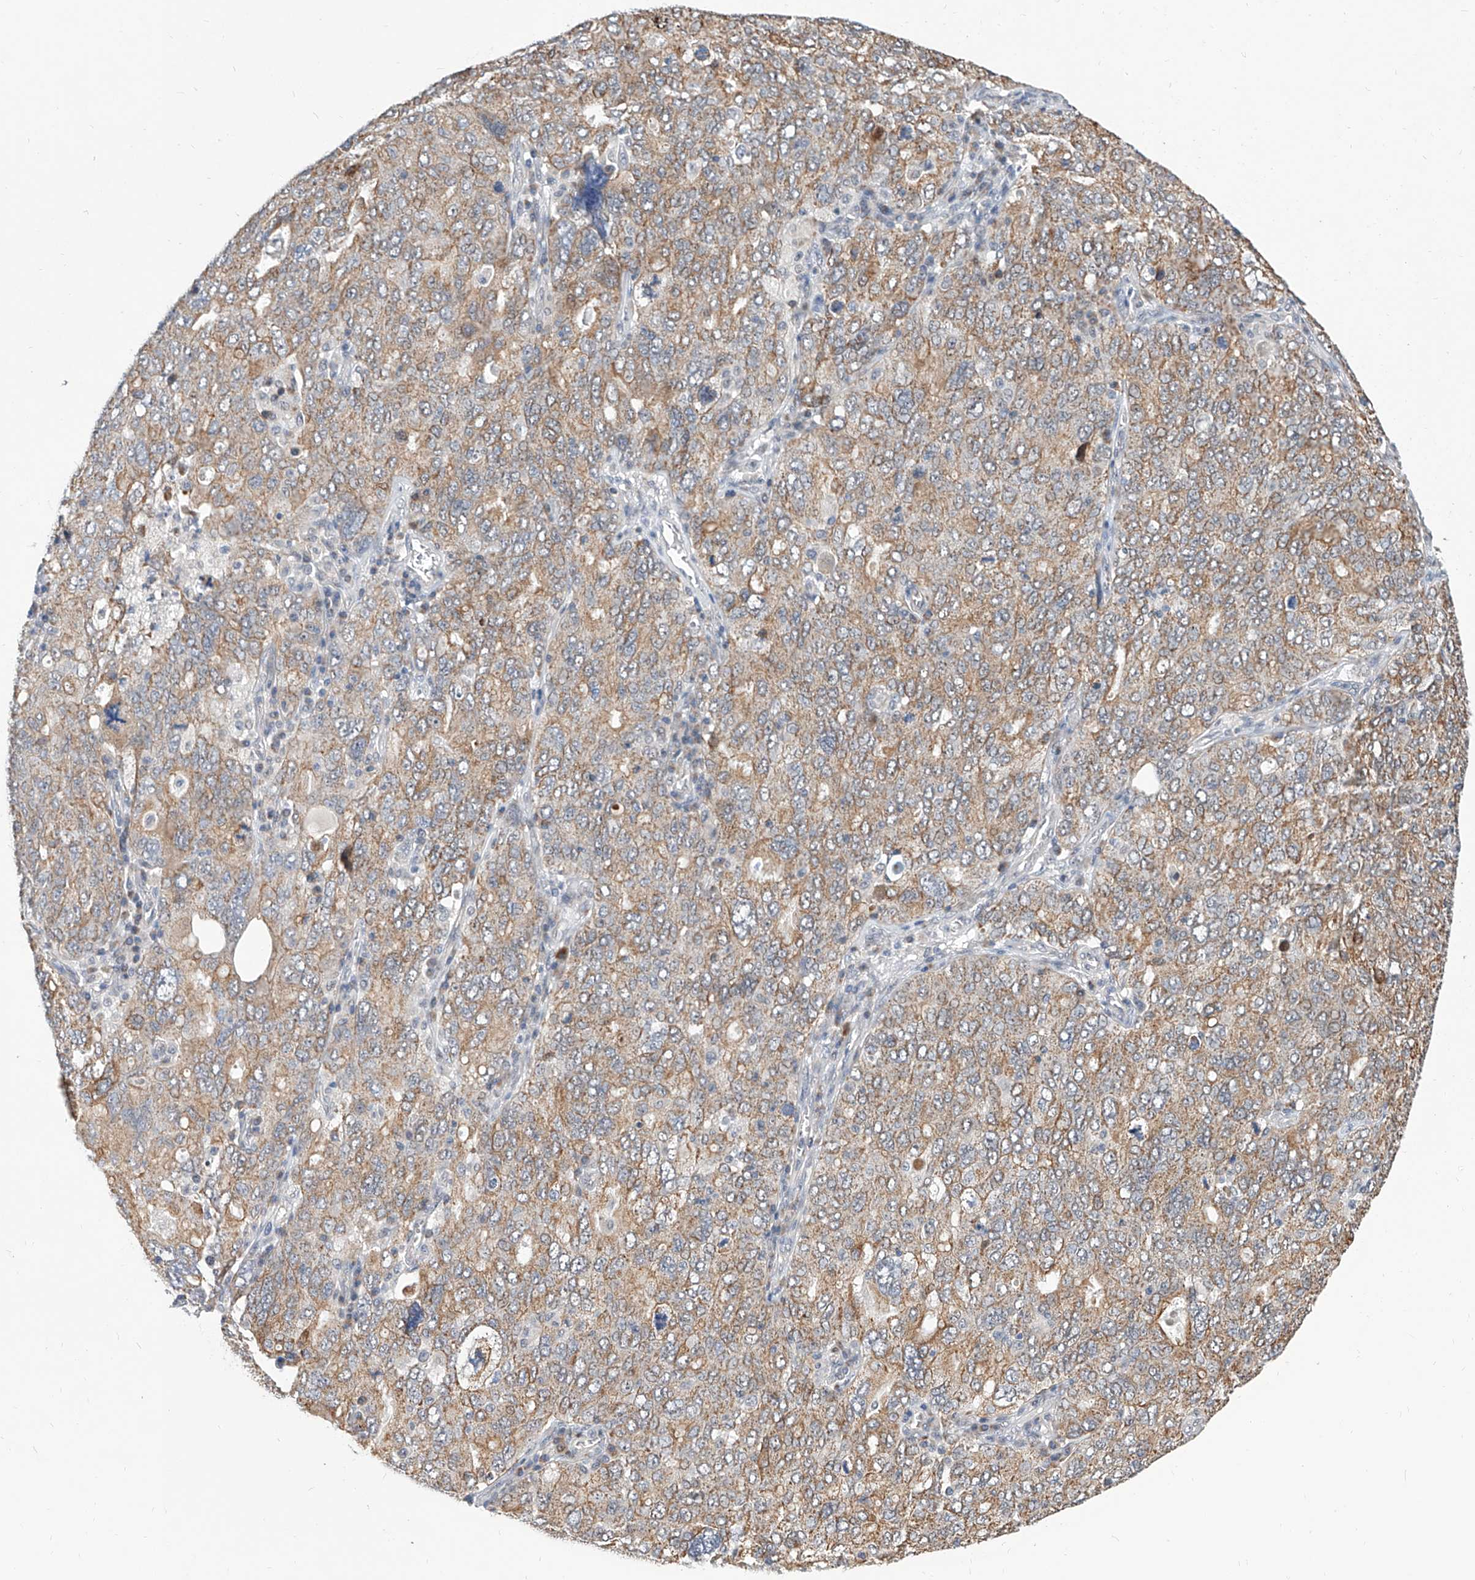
{"staining": {"intensity": "weak", "quantity": ">75%", "location": "cytoplasmic/membranous"}, "tissue": "ovarian cancer", "cell_type": "Tumor cells", "image_type": "cancer", "snomed": [{"axis": "morphology", "description": "Carcinoma, endometroid"}, {"axis": "topography", "description": "Ovary"}], "caption": "DAB (3,3'-diaminobenzidine) immunohistochemical staining of human endometroid carcinoma (ovarian) exhibits weak cytoplasmic/membranous protein staining in approximately >75% of tumor cells.", "gene": "MFSD4B", "patient": {"sex": "female", "age": 62}}